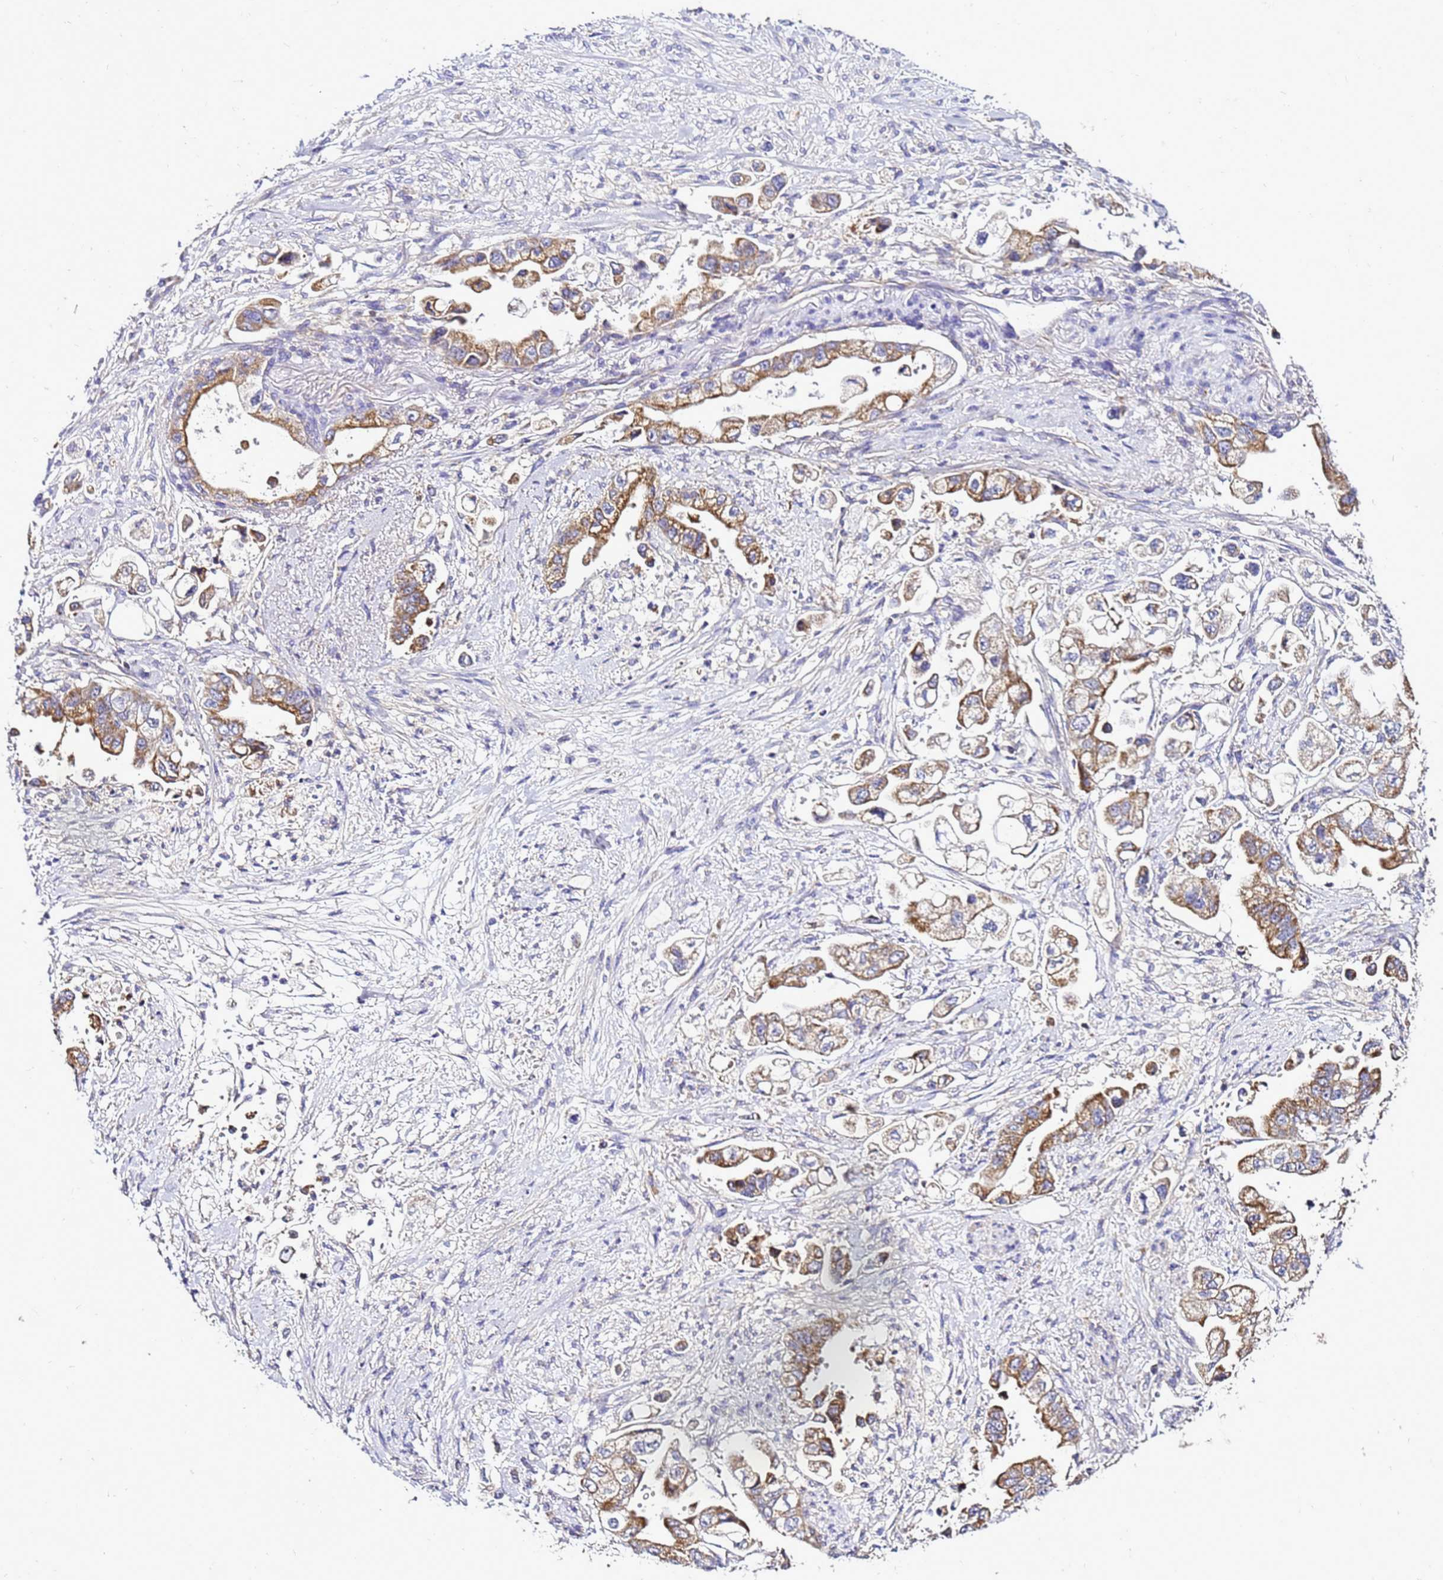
{"staining": {"intensity": "moderate", "quantity": ">75%", "location": "cytoplasmic/membranous"}, "tissue": "stomach cancer", "cell_type": "Tumor cells", "image_type": "cancer", "snomed": [{"axis": "morphology", "description": "Adenocarcinoma, NOS"}, {"axis": "topography", "description": "Stomach"}], "caption": "IHC (DAB) staining of human adenocarcinoma (stomach) displays moderate cytoplasmic/membranous protein staining in about >75% of tumor cells.", "gene": "HIGD2A", "patient": {"sex": "male", "age": 62}}